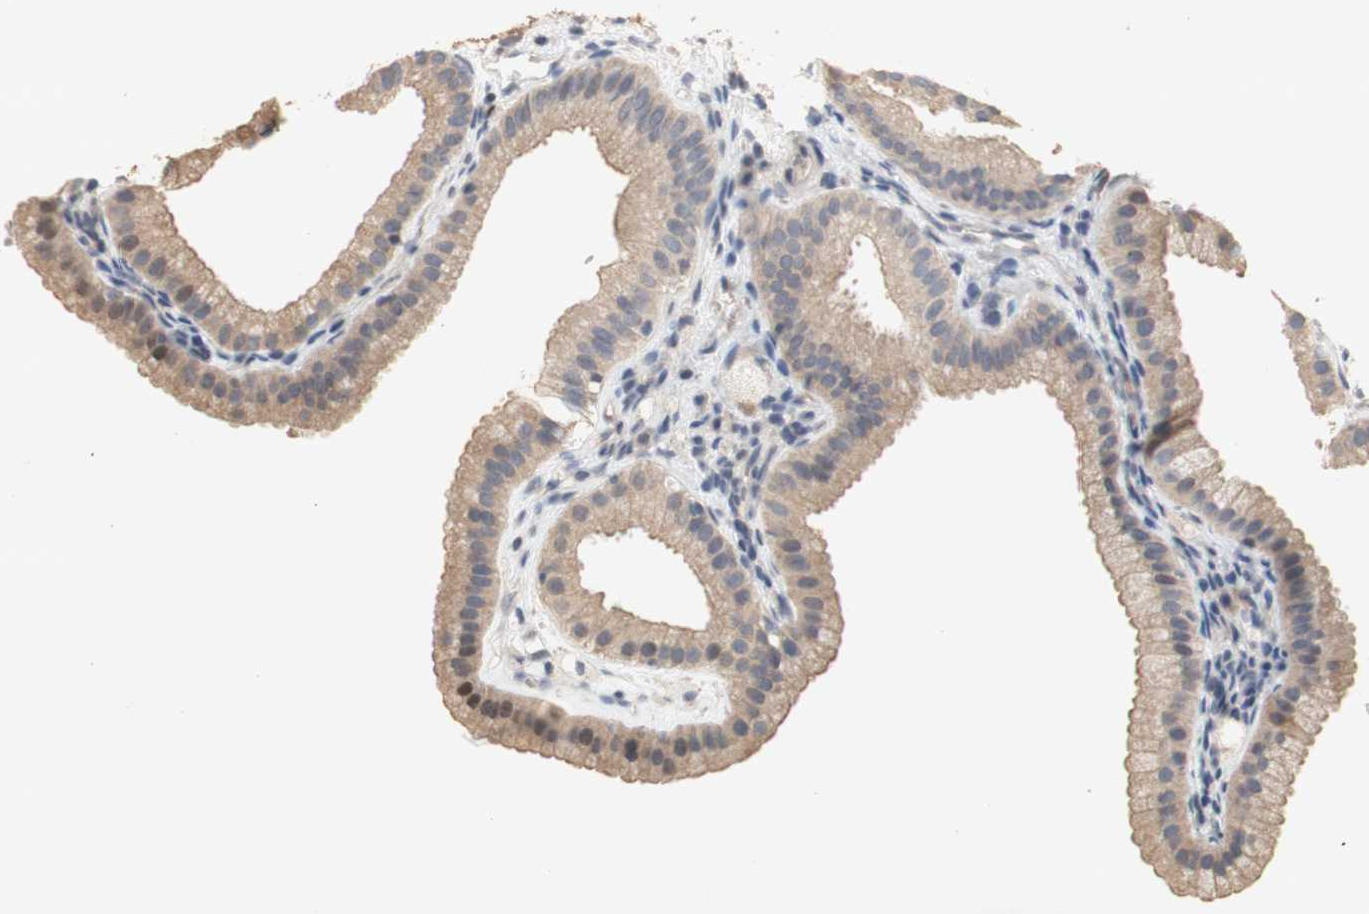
{"staining": {"intensity": "moderate", "quantity": ">75%", "location": "cytoplasmic/membranous,nuclear"}, "tissue": "gallbladder", "cell_type": "Glandular cells", "image_type": "normal", "snomed": [{"axis": "morphology", "description": "Normal tissue, NOS"}, {"axis": "topography", "description": "Gallbladder"}], "caption": "Gallbladder stained with IHC exhibits moderate cytoplasmic/membranous,nuclear expression in about >75% of glandular cells.", "gene": "FOSB", "patient": {"sex": "female", "age": 64}}